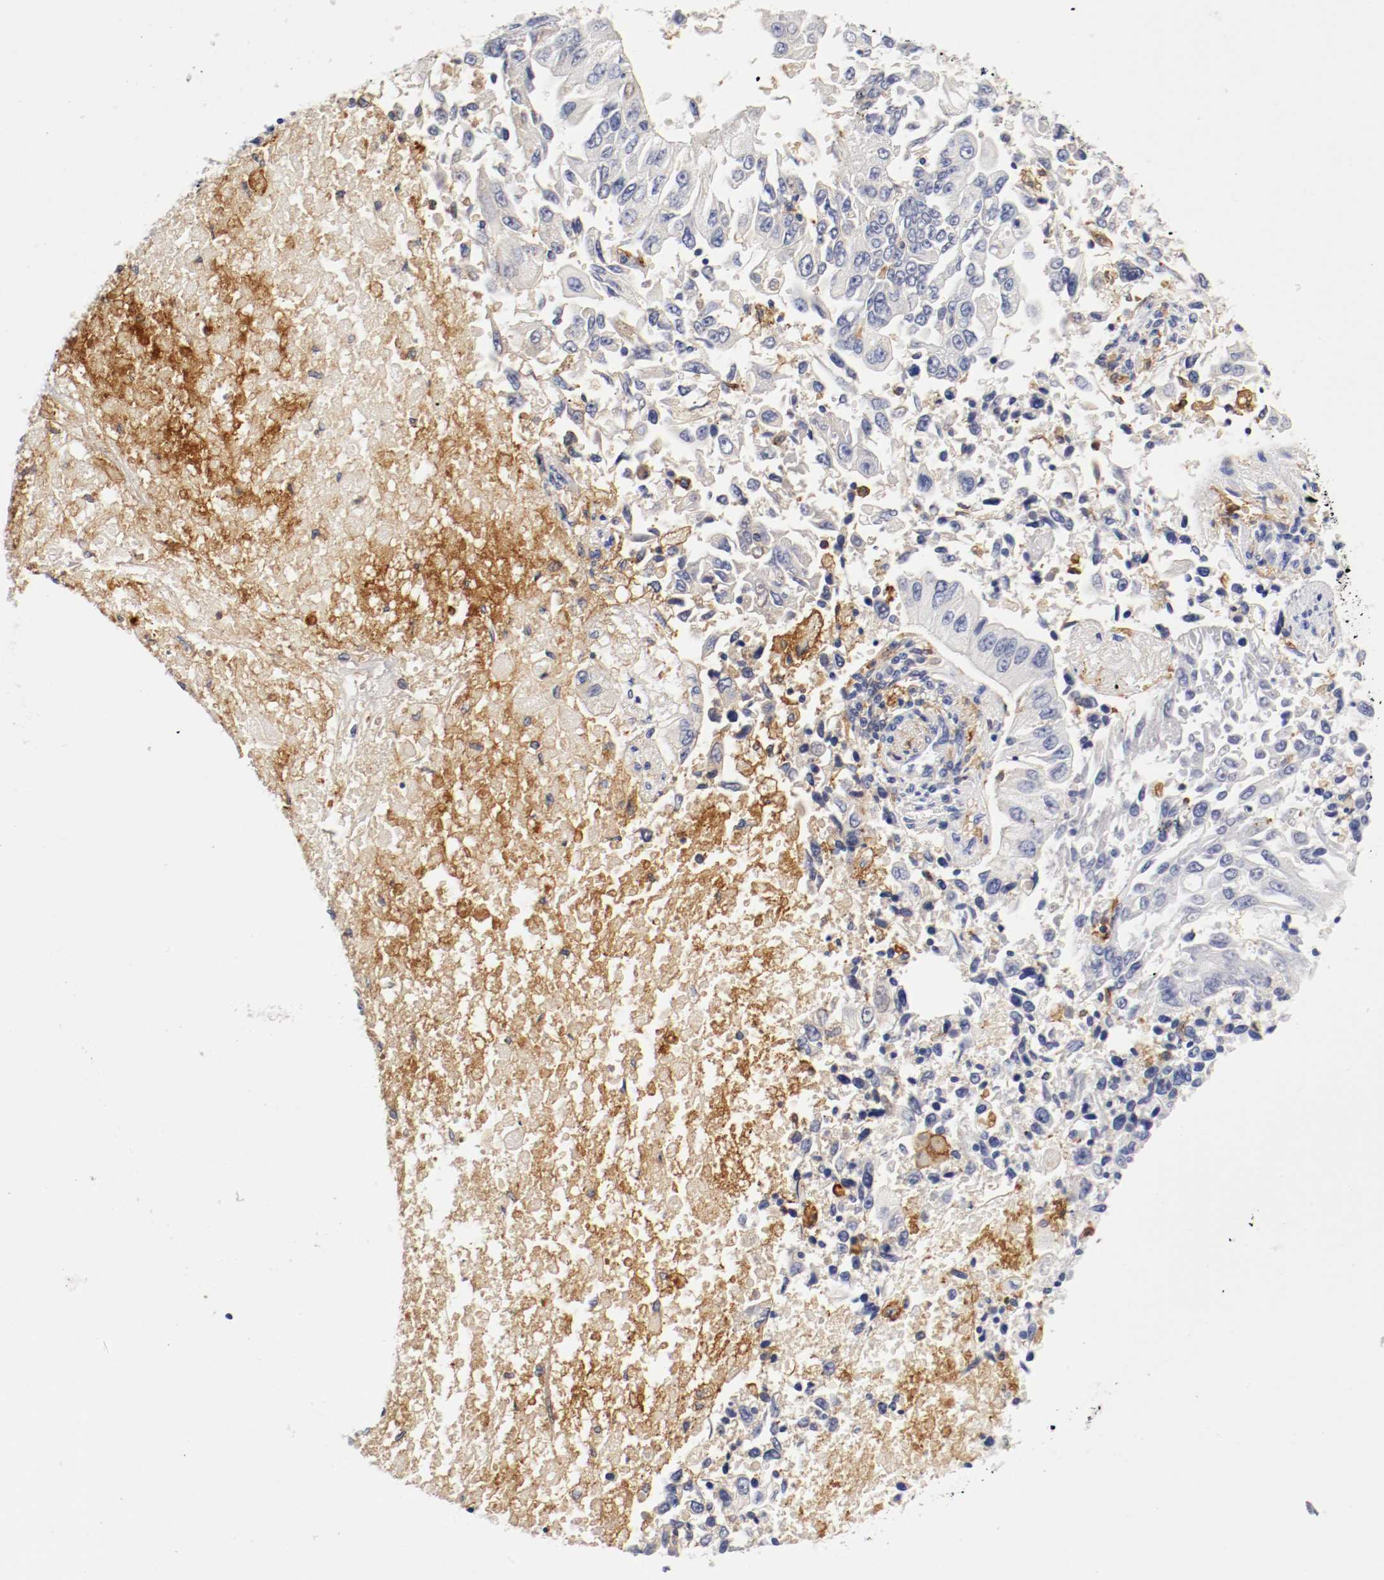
{"staining": {"intensity": "negative", "quantity": "none", "location": "none"}, "tissue": "lung cancer", "cell_type": "Tumor cells", "image_type": "cancer", "snomed": [{"axis": "morphology", "description": "Adenocarcinoma, NOS"}, {"axis": "topography", "description": "Lung"}], "caption": "The immunohistochemistry (IHC) photomicrograph has no significant positivity in tumor cells of lung adenocarcinoma tissue. Brightfield microscopy of immunohistochemistry (IHC) stained with DAB (brown) and hematoxylin (blue), captured at high magnification.", "gene": "ITGAX", "patient": {"sex": "male", "age": 84}}